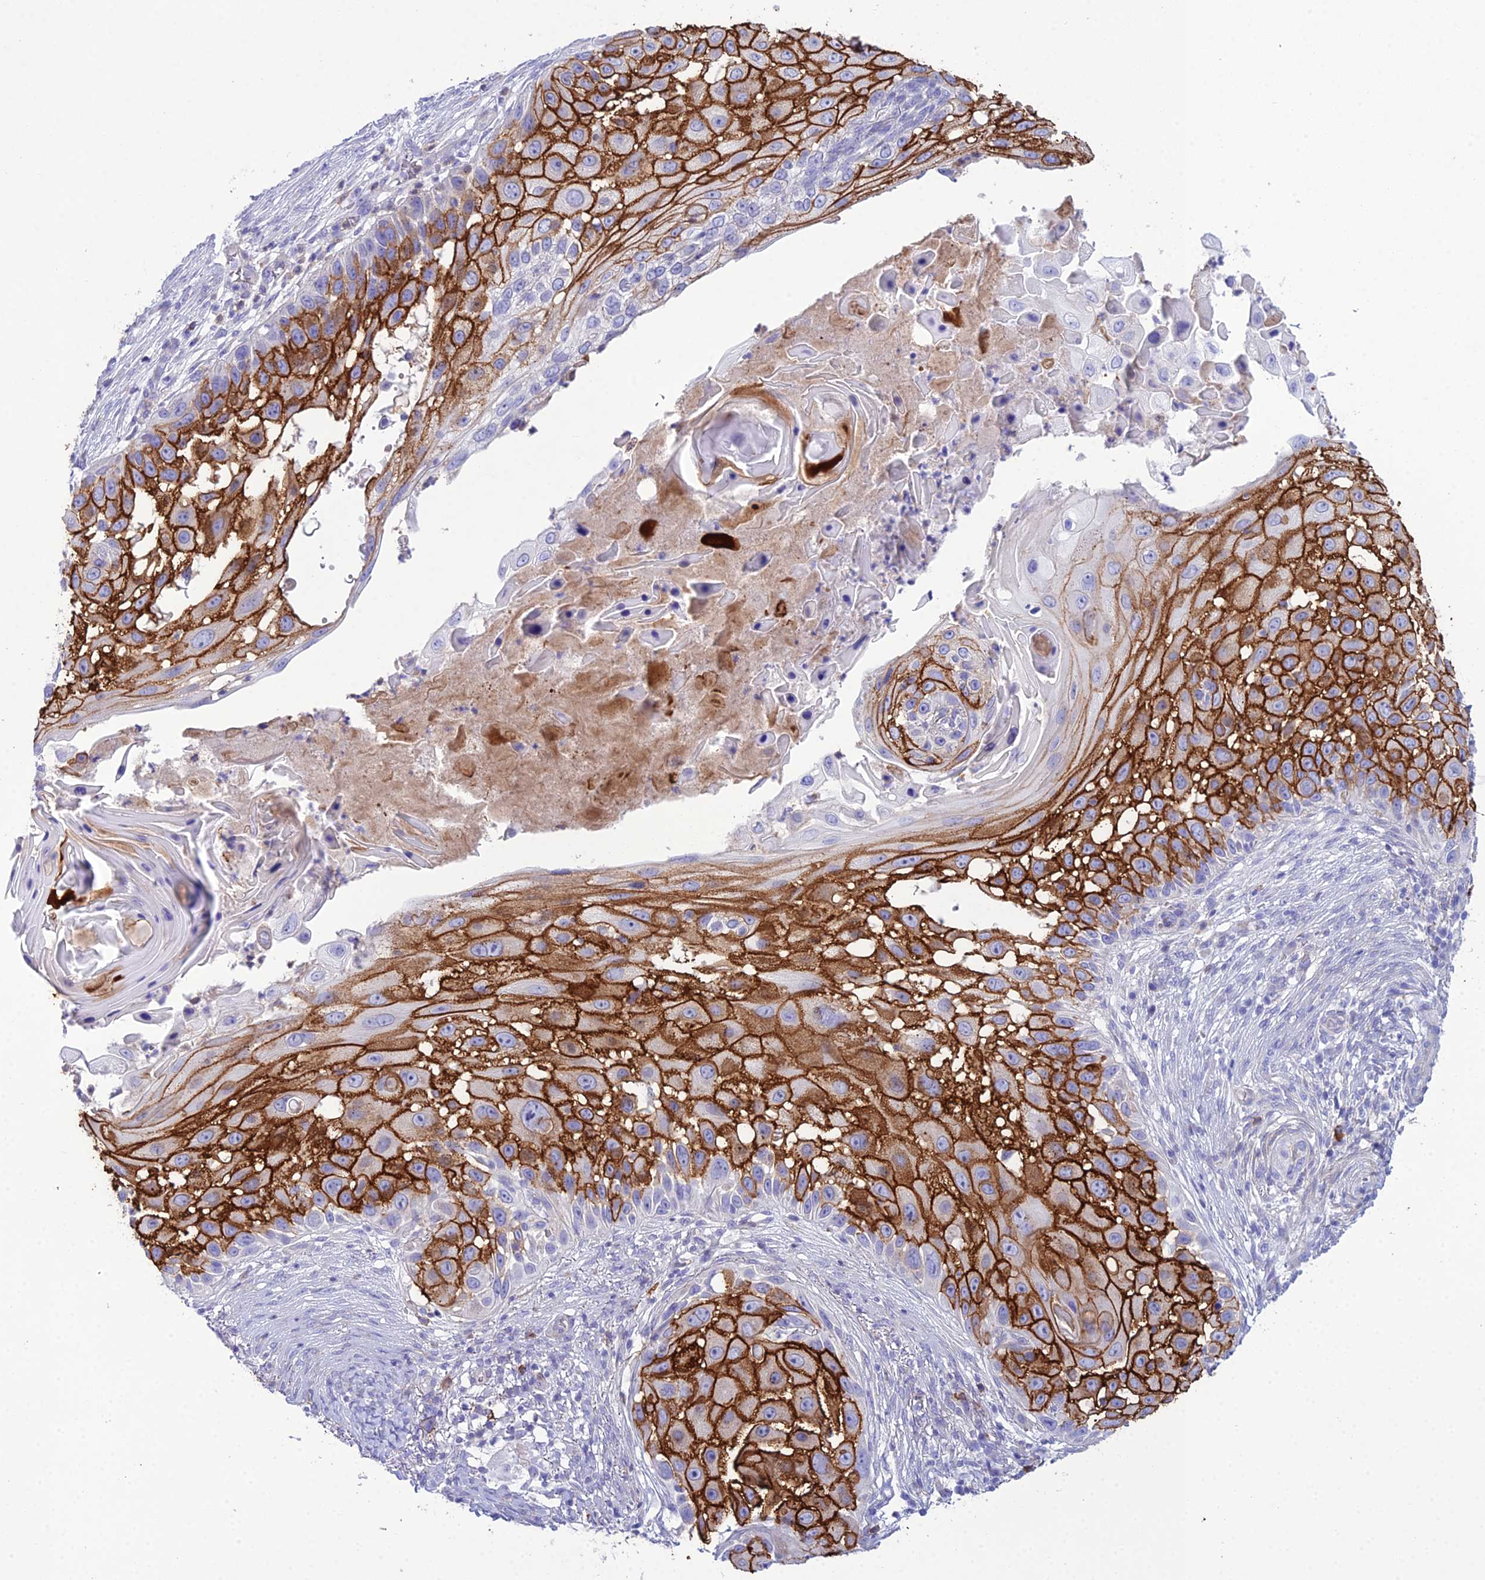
{"staining": {"intensity": "strong", "quantity": "25%-75%", "location": "cytoplasmic/membranous"}, "tissue": "skin cancer", "cell_type": "Tumor cells", "image_type": "cancer", "snomed": [{"axis": "morphology", "description": "Squamous cell carcinoma, NOS"}, {"axis": "topography", "description": "Skin"}], "caption": "Immunohistochemical staining of skin cancer demonstrates strong cytoplasmic/membranous protein expression in about 25%-75% of tumor cells.", "gene": "OR1Q1", "patient": {"sex": "female", "age": 44}}